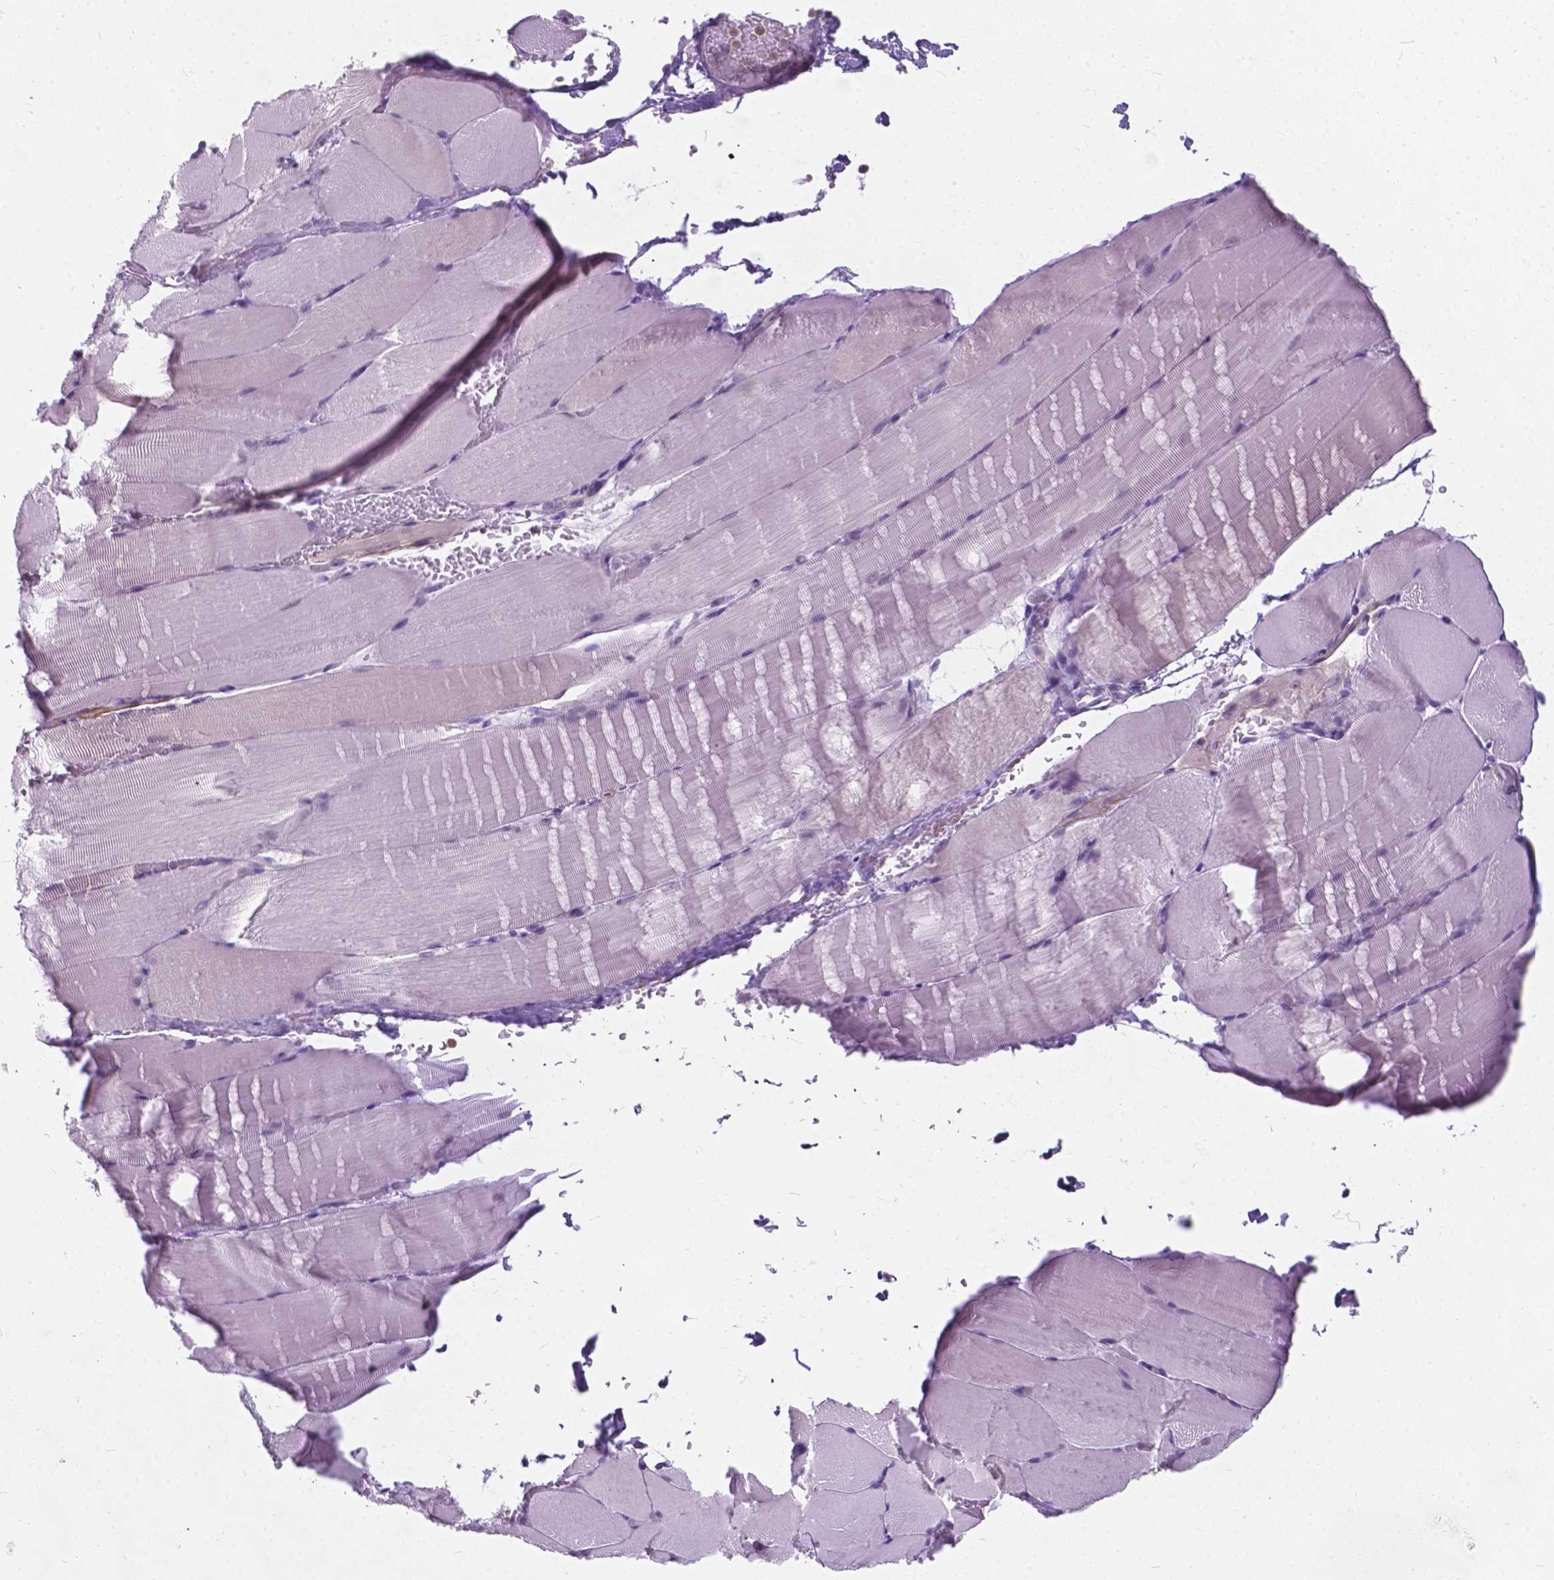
{"staining": {"intensity": "negative", "quantity": "none", "location": "none"}, "tissue": "skeletal muscle", "cell_type": "Myocytes", "image_type": "normal", "snomed": [{"axis": "morphology", "description": "Normal tissue, NOS"}, {"axis": "topography", "description": "Skeletal muscle"}], "caption": "Immunohistochemistry (IHC) photomicrograph of unremarkable skeletal muscle: skeletal muscle stained with DAB shows no significant protein positivity in myocytes.", "gene": "KIAA0040", "patient": {"sex": "female", "age": 37}}